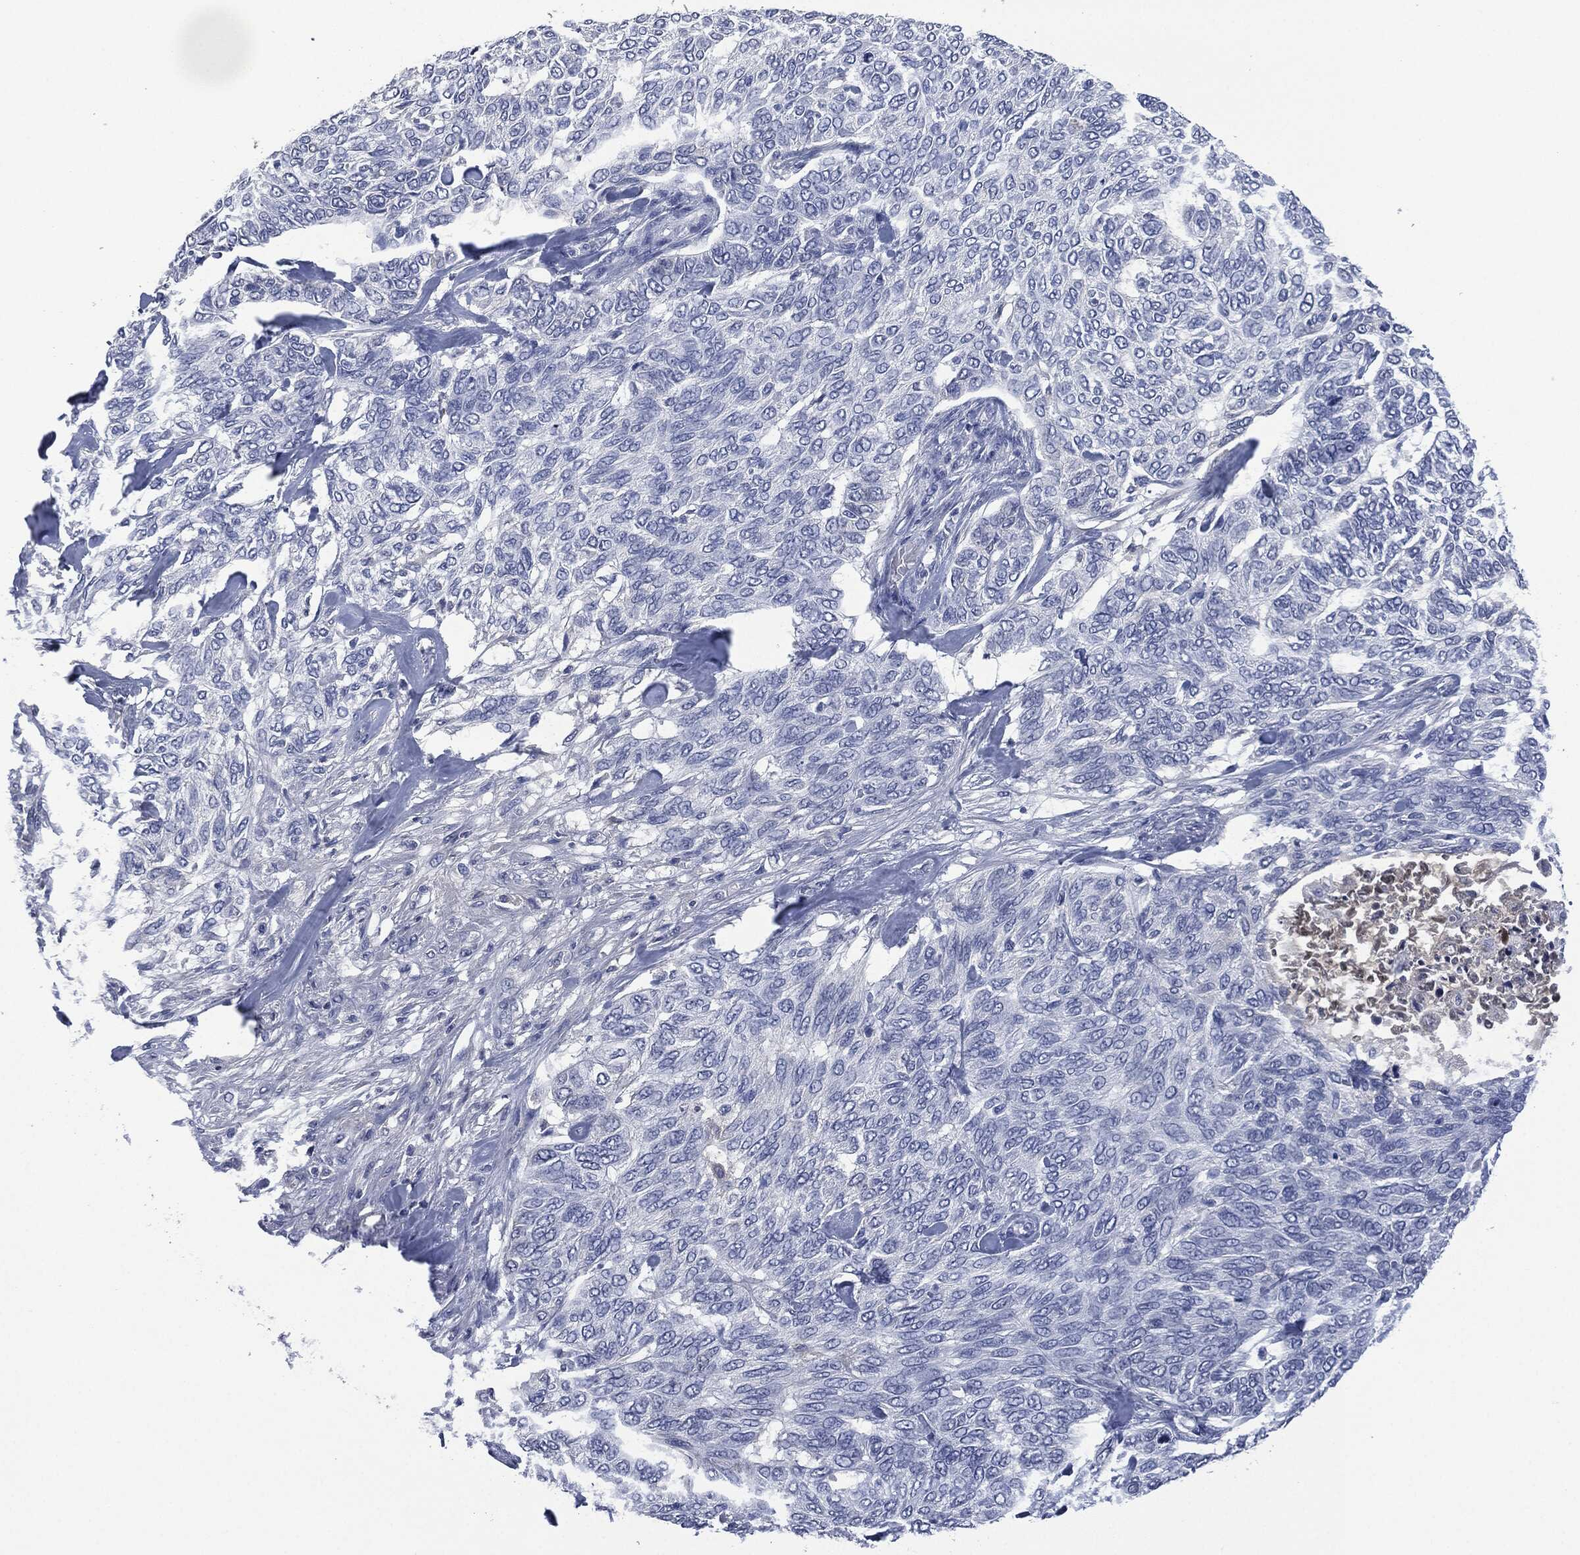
{"staining": {"intensity": "negative", "quantity": "none", "location": "none"}, "tissue": "skin cancer", "cell_type": "Tumor cells", "image_type": "cancer", "snomed": [{"axis": "morphology", "description": "Basal cell carcinoma"}, {"axis": "topography", "description": "Skin"}], "caption": "The micrograph demonstrates no significant positivity in tumor cells of skin cancer (basal cell carcinoma). The staining is performed using DAB brown chromogen with nuclei counter-stained in using hematoxylin.", "gene": "SIGLEC7", "patient": {"sex": "female", "age": 65}}